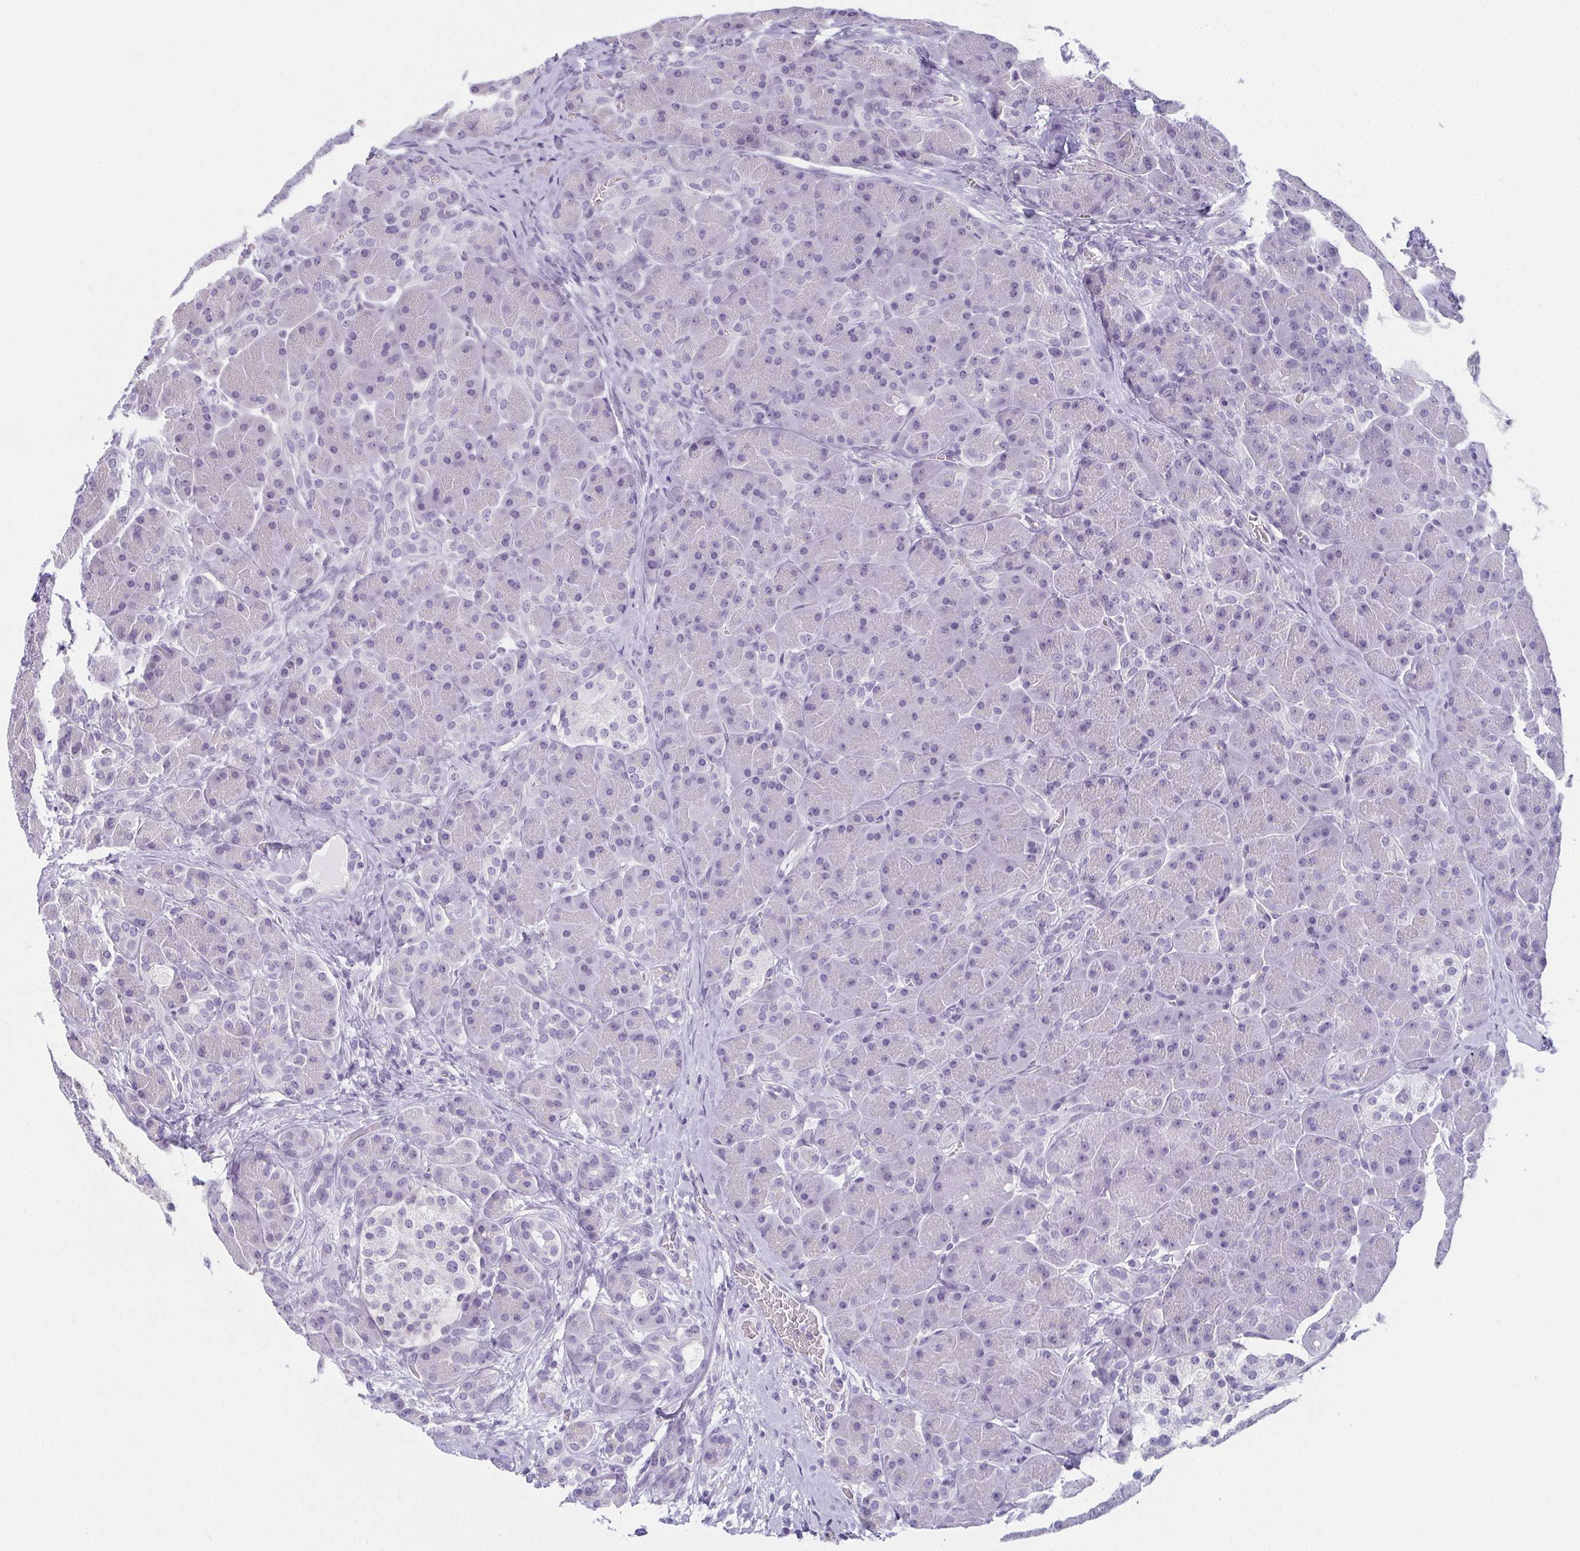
{"staining": {"intensity": "negative", "quantity": "none", "location": "none"}, "tissue": "pancreas", "cell_type": "Exocrine glandular cells", "image_type": "normal", "snomed": [{"axis": "morphology", "description": "Normal tissue, NOS"}, {"axis": "topography", "description": "Pancreas"}], "caption": "Immunohistochemistry of unremarkable human pancreas reveals no positivity in exocrine glandular cells. (Stains: DAB immunohistochemistry (IHC) with hematoxylin counter stain, Microscopy: brightfield microscopy at high magnification).", "gene": "MOBP", "patient": {"sex": "male", "age": 55}}